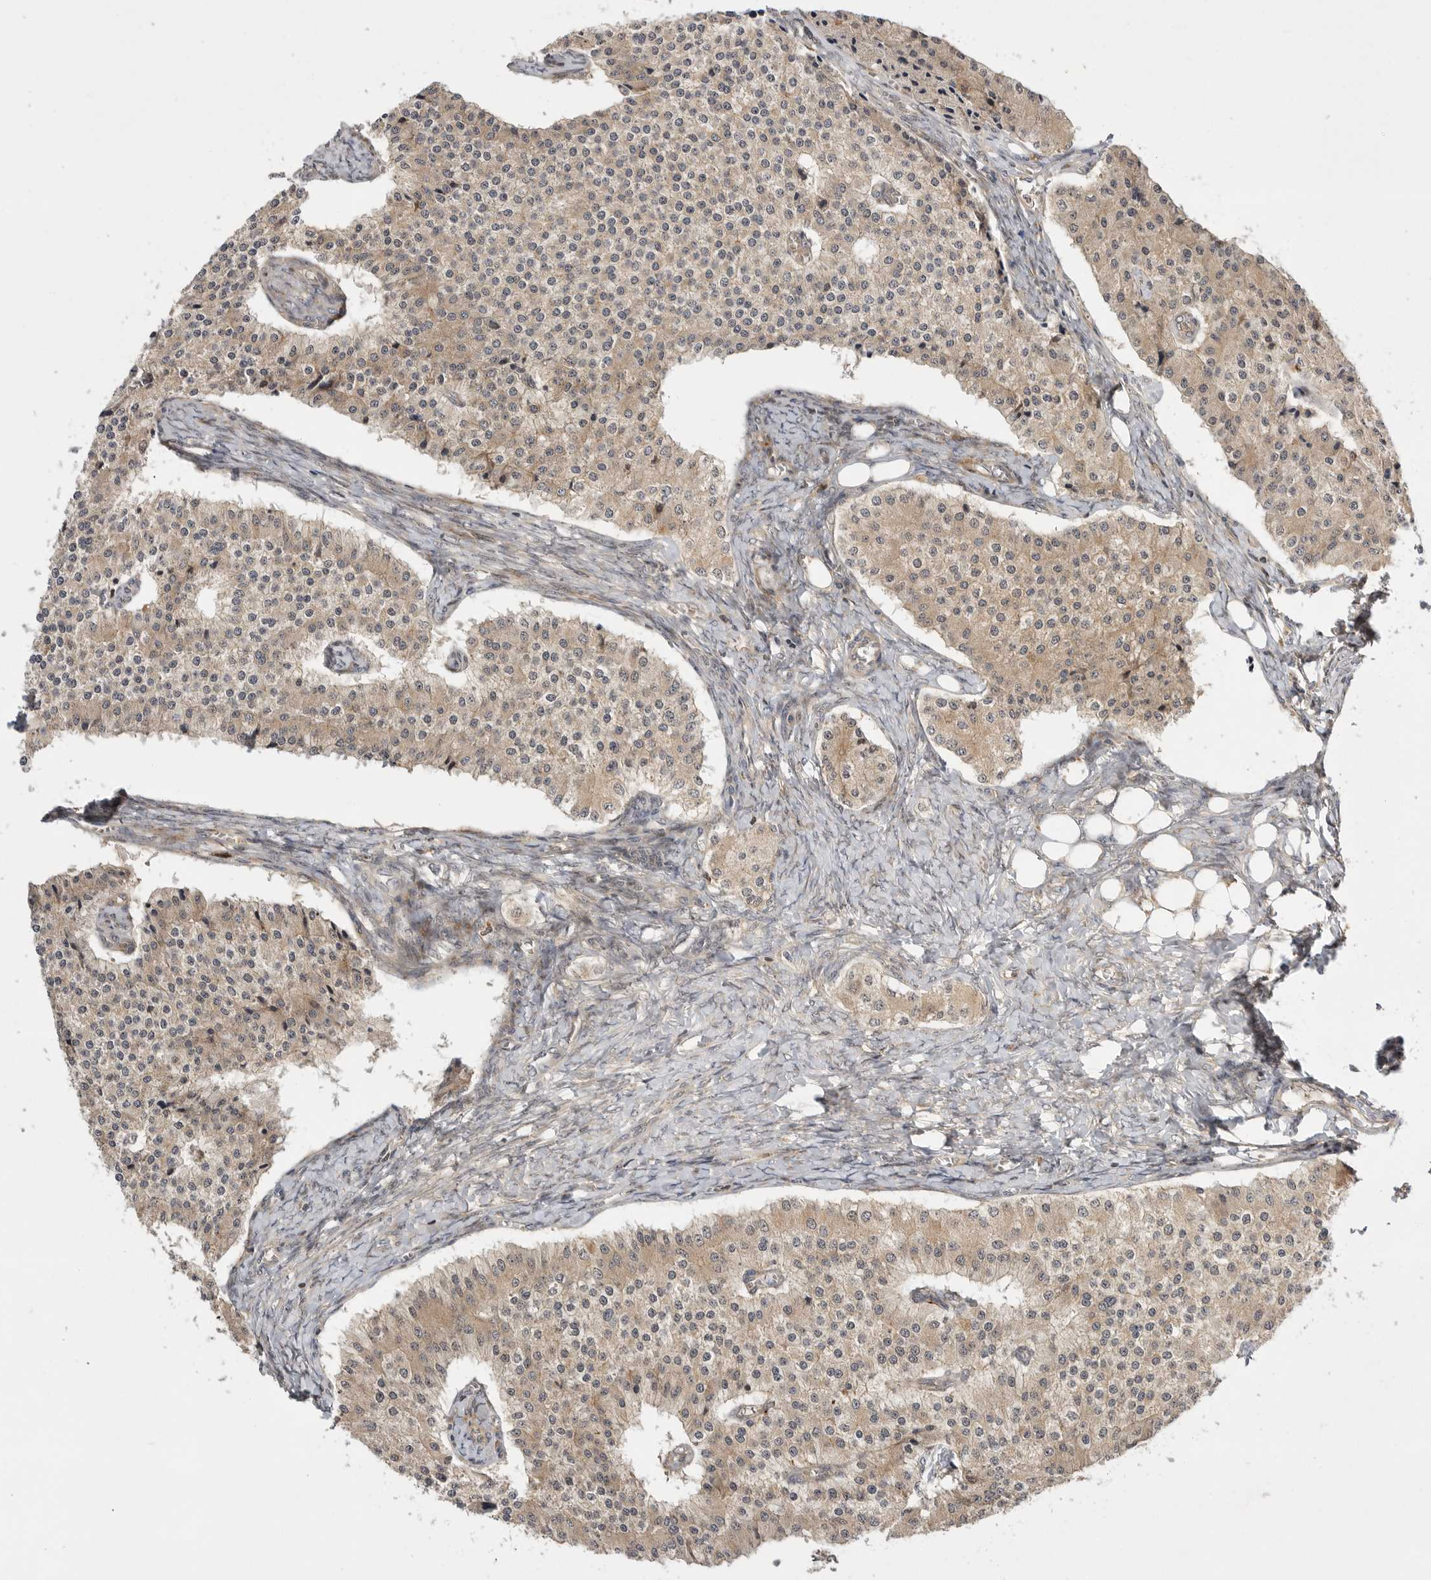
{"staining": {"intensity": "weak", "quantity": ">75%", "location": "cytoplasmic/membranous"}, "tissue": "carcinoid", "cell_type": "Tumor cells", "image_type": "cancer", "snomed": [{"axis": "morphology", "description": "Carcinoid, malignant, NOS"}, {"axis": "topography", "description": "Colon"}], "caption": "This histopathology image displays IHC staining of carcinoid, with low weak cytoplasmic/membranous expression in approximately >75% of tumor cells.", "gene": "CSNK1G3", "patient": {"sex": "female", "age": 52}}